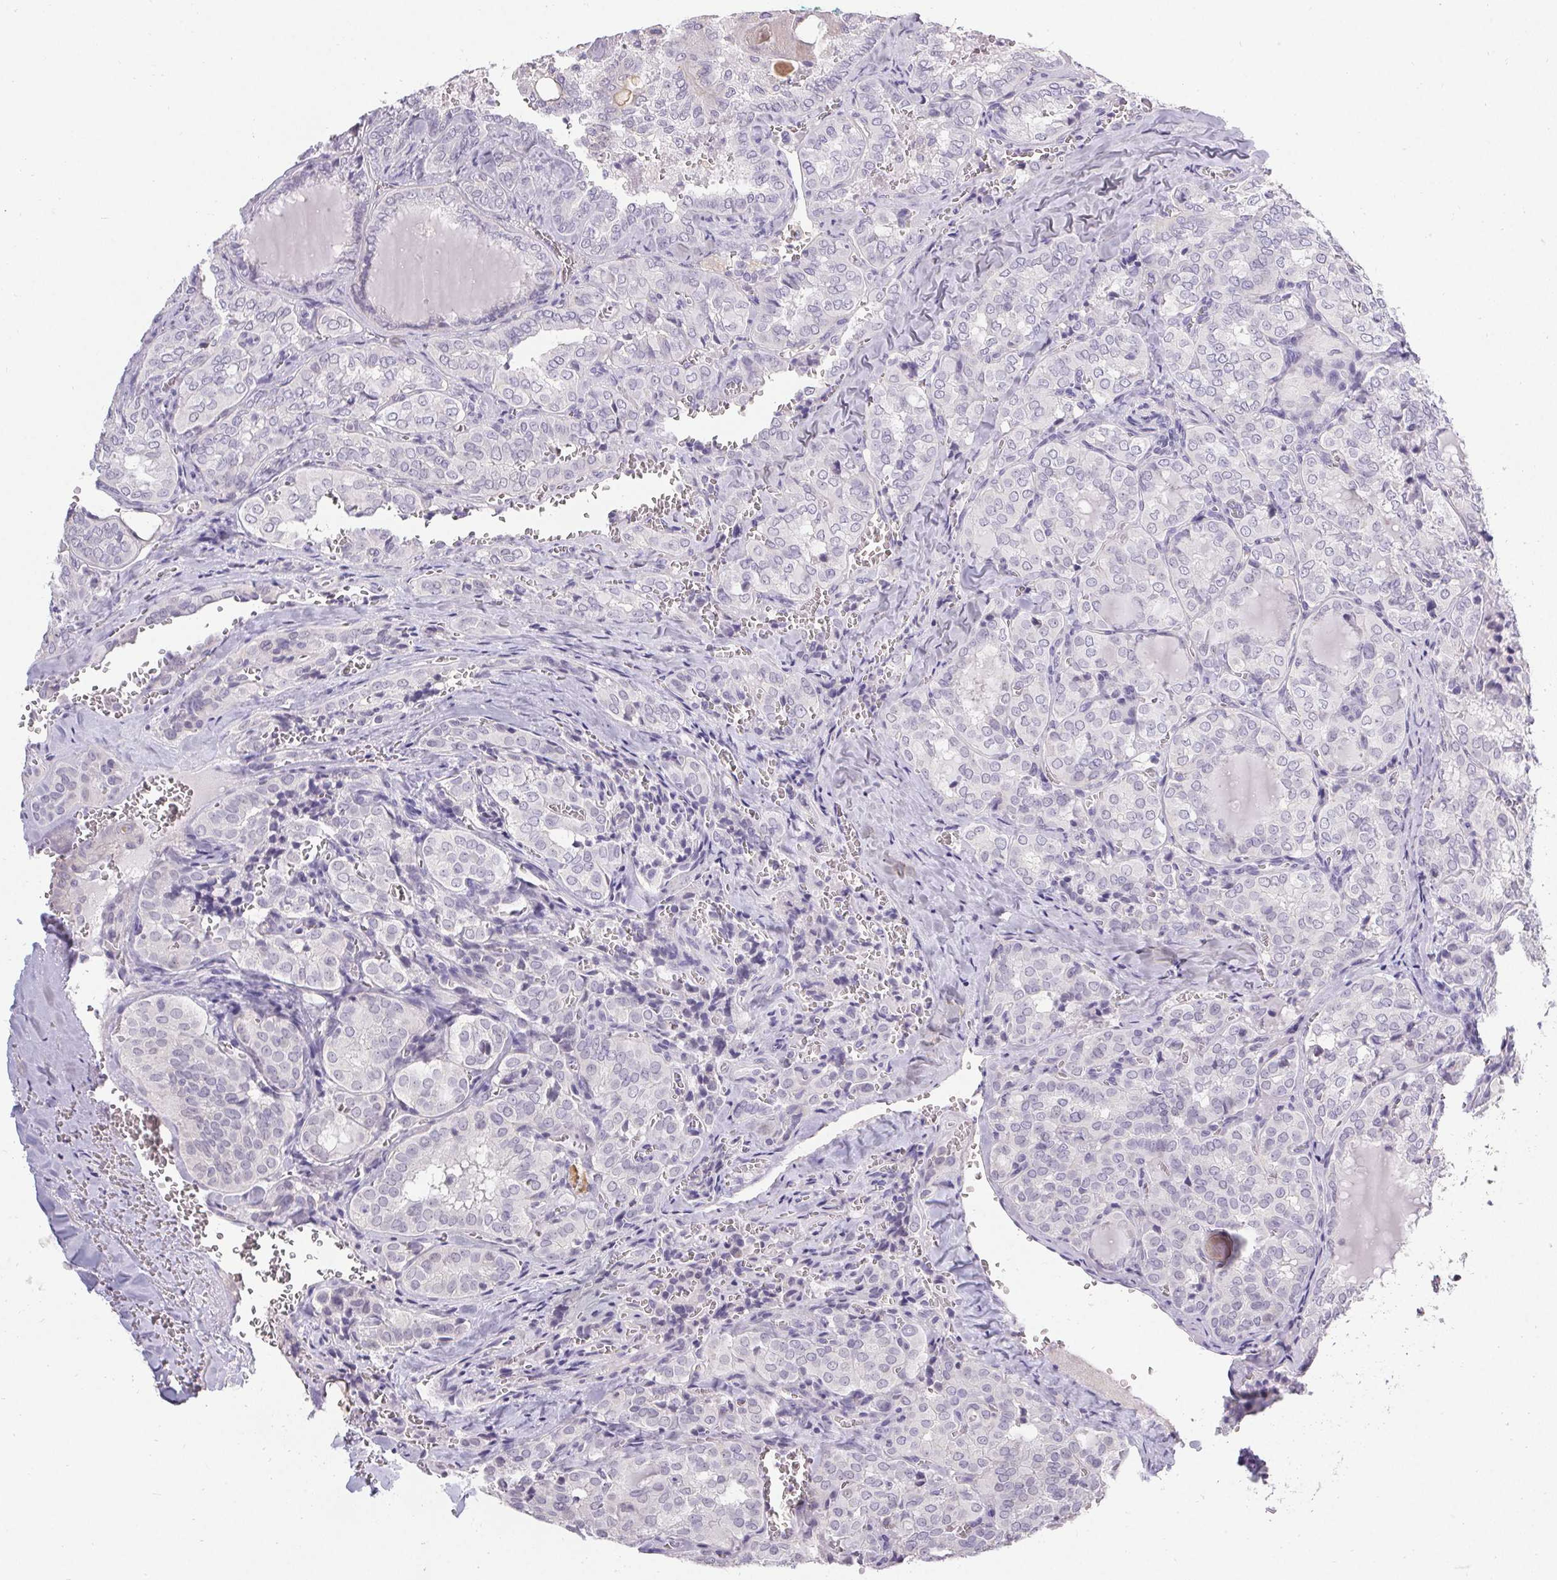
{"staining": {"intensity": "negative", "quantity": "none", "location": "none"}, "tissue": "thyroid cancer", "cell_type": "Tumor cells", "image_type": "cancer", "snomed": [{"axis": "morphology", "description": "Papillary adenocarcinoma, NOS"}, {"axis": "topography", "description": "Thyroid gland"}], "caption": "This is an immunohistochemistry (IHC) image of human thyroid cancer. There is no staining in tumor cells.", "gene": "PMEL", "patient": {"sex": "female", "age": 41}}